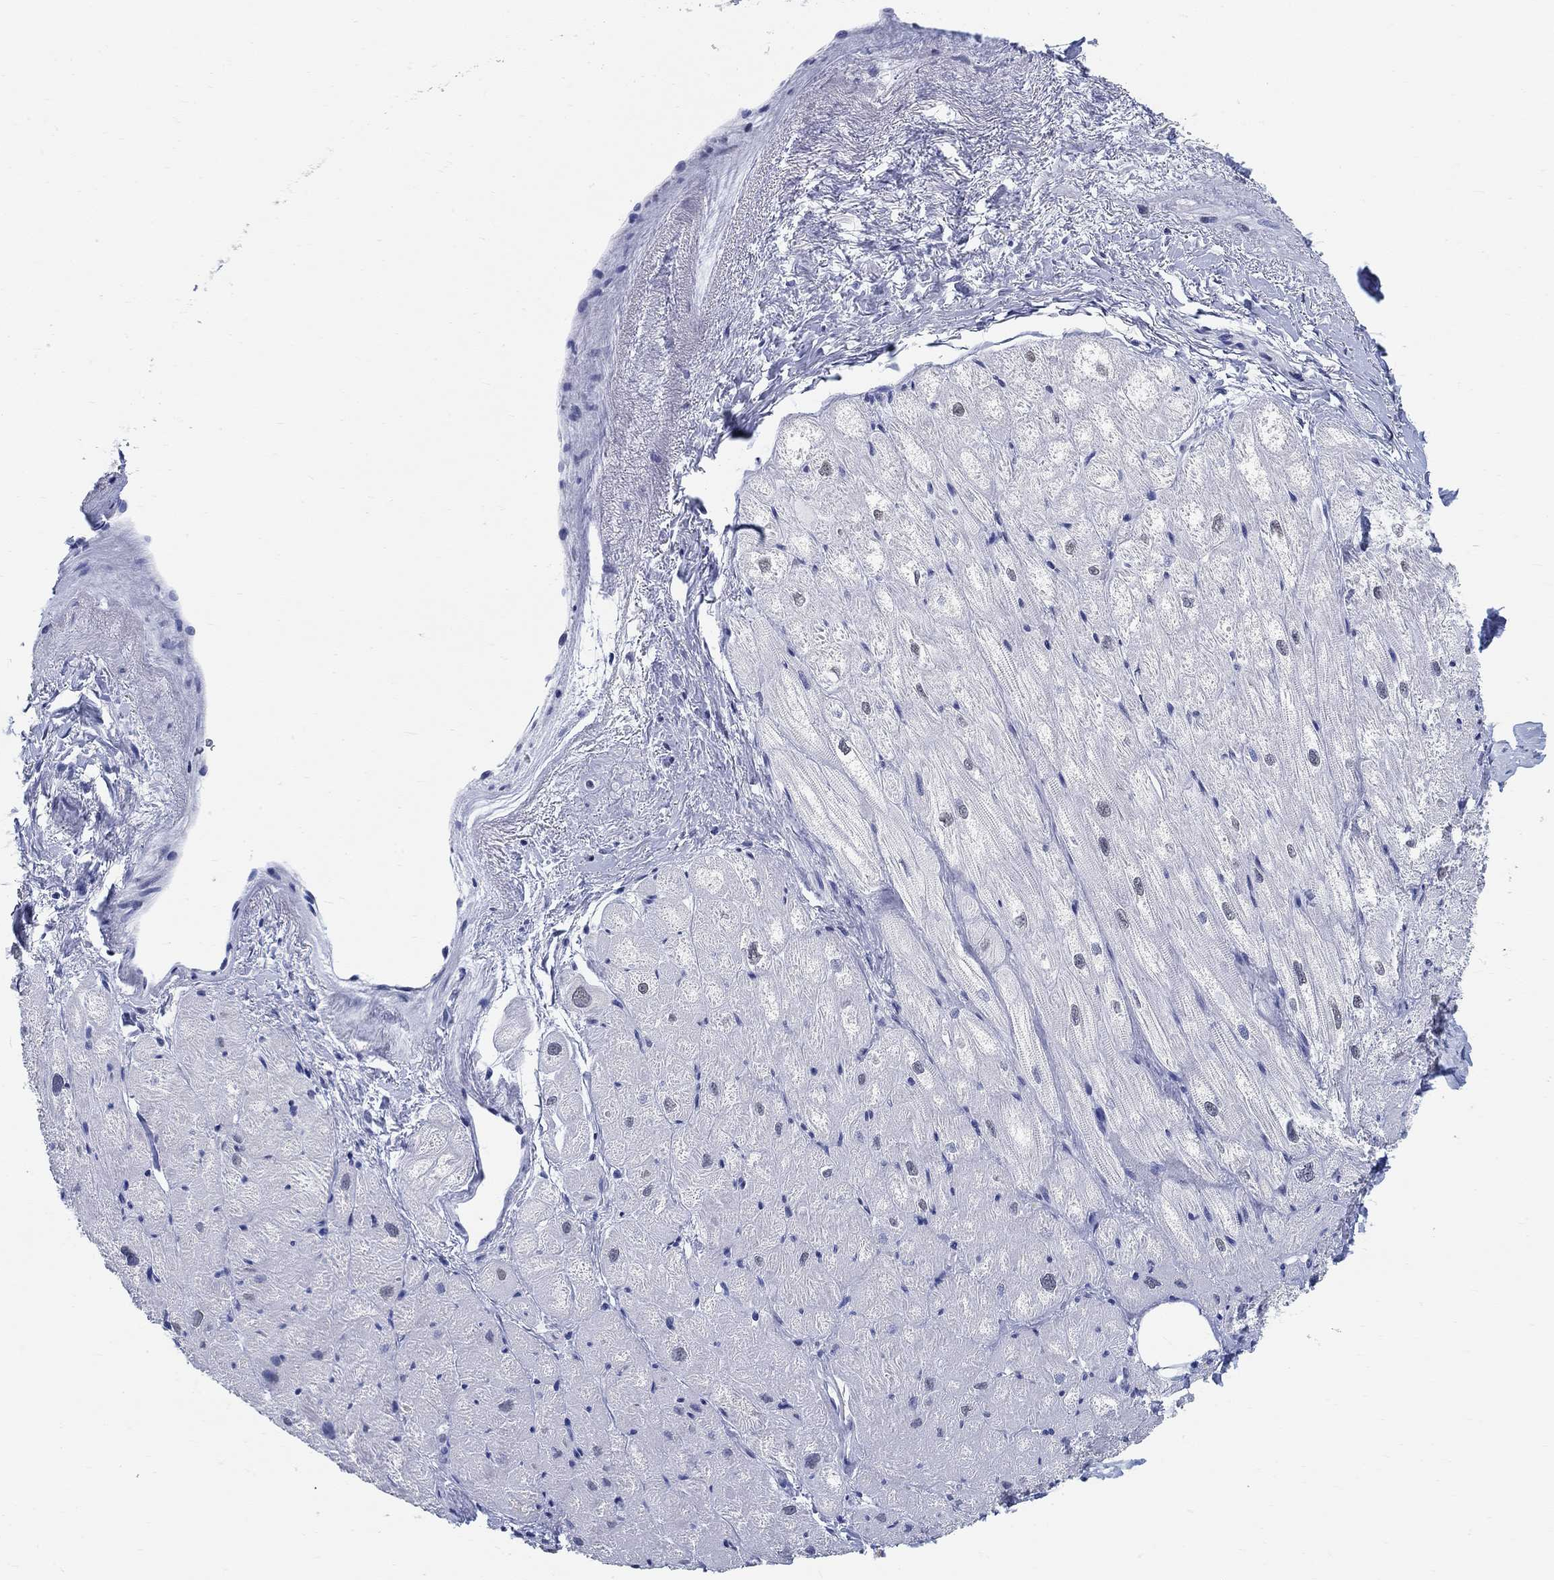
{"staining": {"intensity": "negative", "quantity": "none", "location": "none"}, "tissue": "heart muscle", "cell_type": "Cardiomyocytes", "image_type": "normal", "snomed": [{"axis": "morphology", "description": "Normal tissue, NOS"}, {"axis": "topography", "description": "Heart"}], "caption": "This is a image of IHC staining of benign heart muscle, which shows no staining in cardiomyocytes.", "gene": "ANKS1B", "patient": {"sex": "male", "age": 57}}